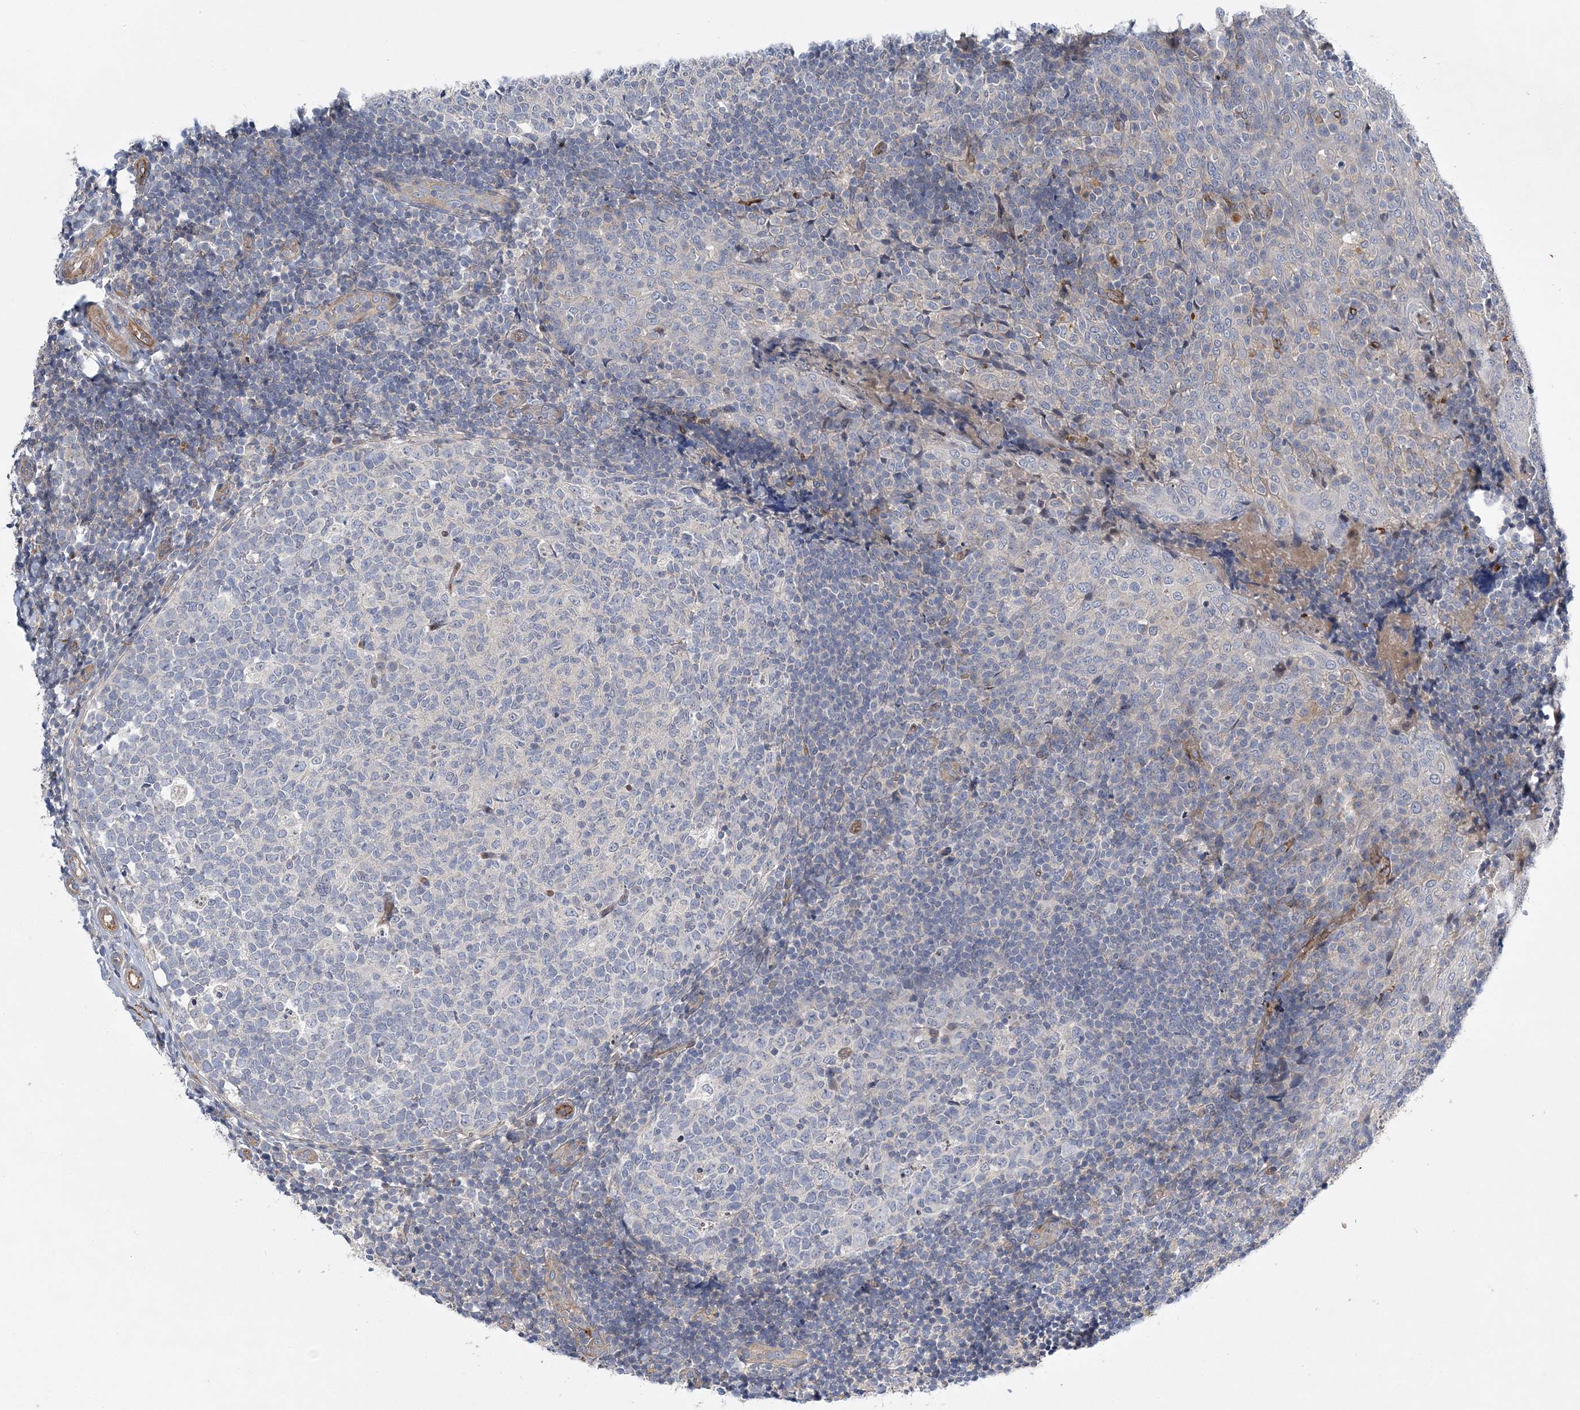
{"staining": {"intensity": "weak", "quantity": "<25%", "location": "cytoplasmic/membranous"}, "tissue": "tonsil", "cell_type": "Germinal center cells", "image_type": "normal", "snomed": [{"axis": "morphology", "description": "Normal tissue, NOS"}, {"axis": "topography", "description": "Tonsil"}], "caption": "Immunohistochemistry histopathology image of normal tonsil: human tonsil stained with DAB exhibits no significant protein expression in germinal center cells. (DAB (3,3'-diaminobenzidine) IHC, high magnification).", "gene": "CALN1", "patient": {"sex": "female", "age": 19}}